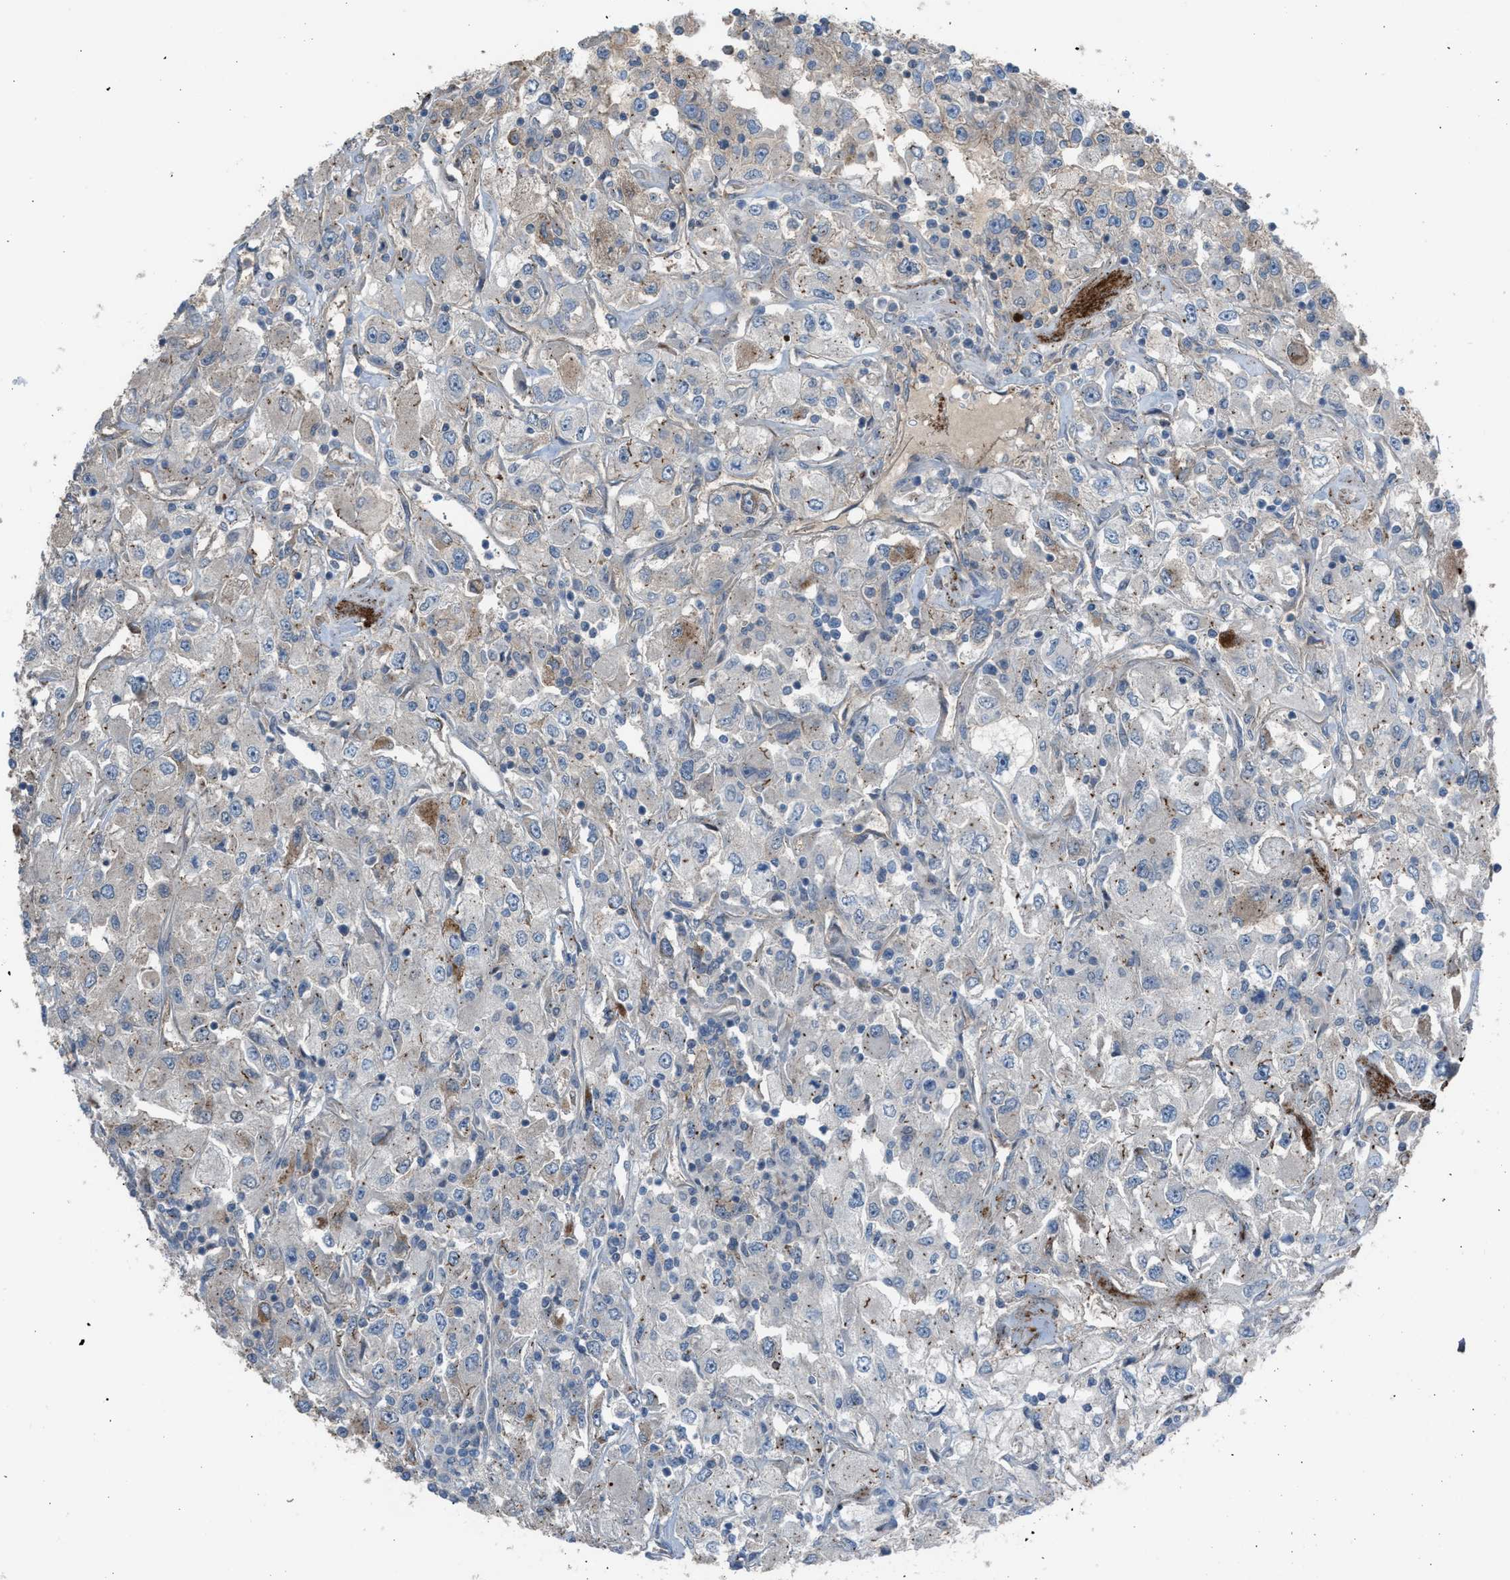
{"staining": {"intensity": "weak", "quantity": "<25%", "location": "cytoplasmic/membranous"}, "tissue": "renal cancer", "cell_type": "Tumor cells", "image_type": "cancer", "snomed": [{"axis": "morphology", "description": "Adenocarcinoma, NOS"}, {"axis": "topography", "description": "Kidney"}], "caption": "There is no significant expression in tumor cells of renal cancer.", "gene": "CRTC1", "patient": {"sex": "female", "age": 52}}